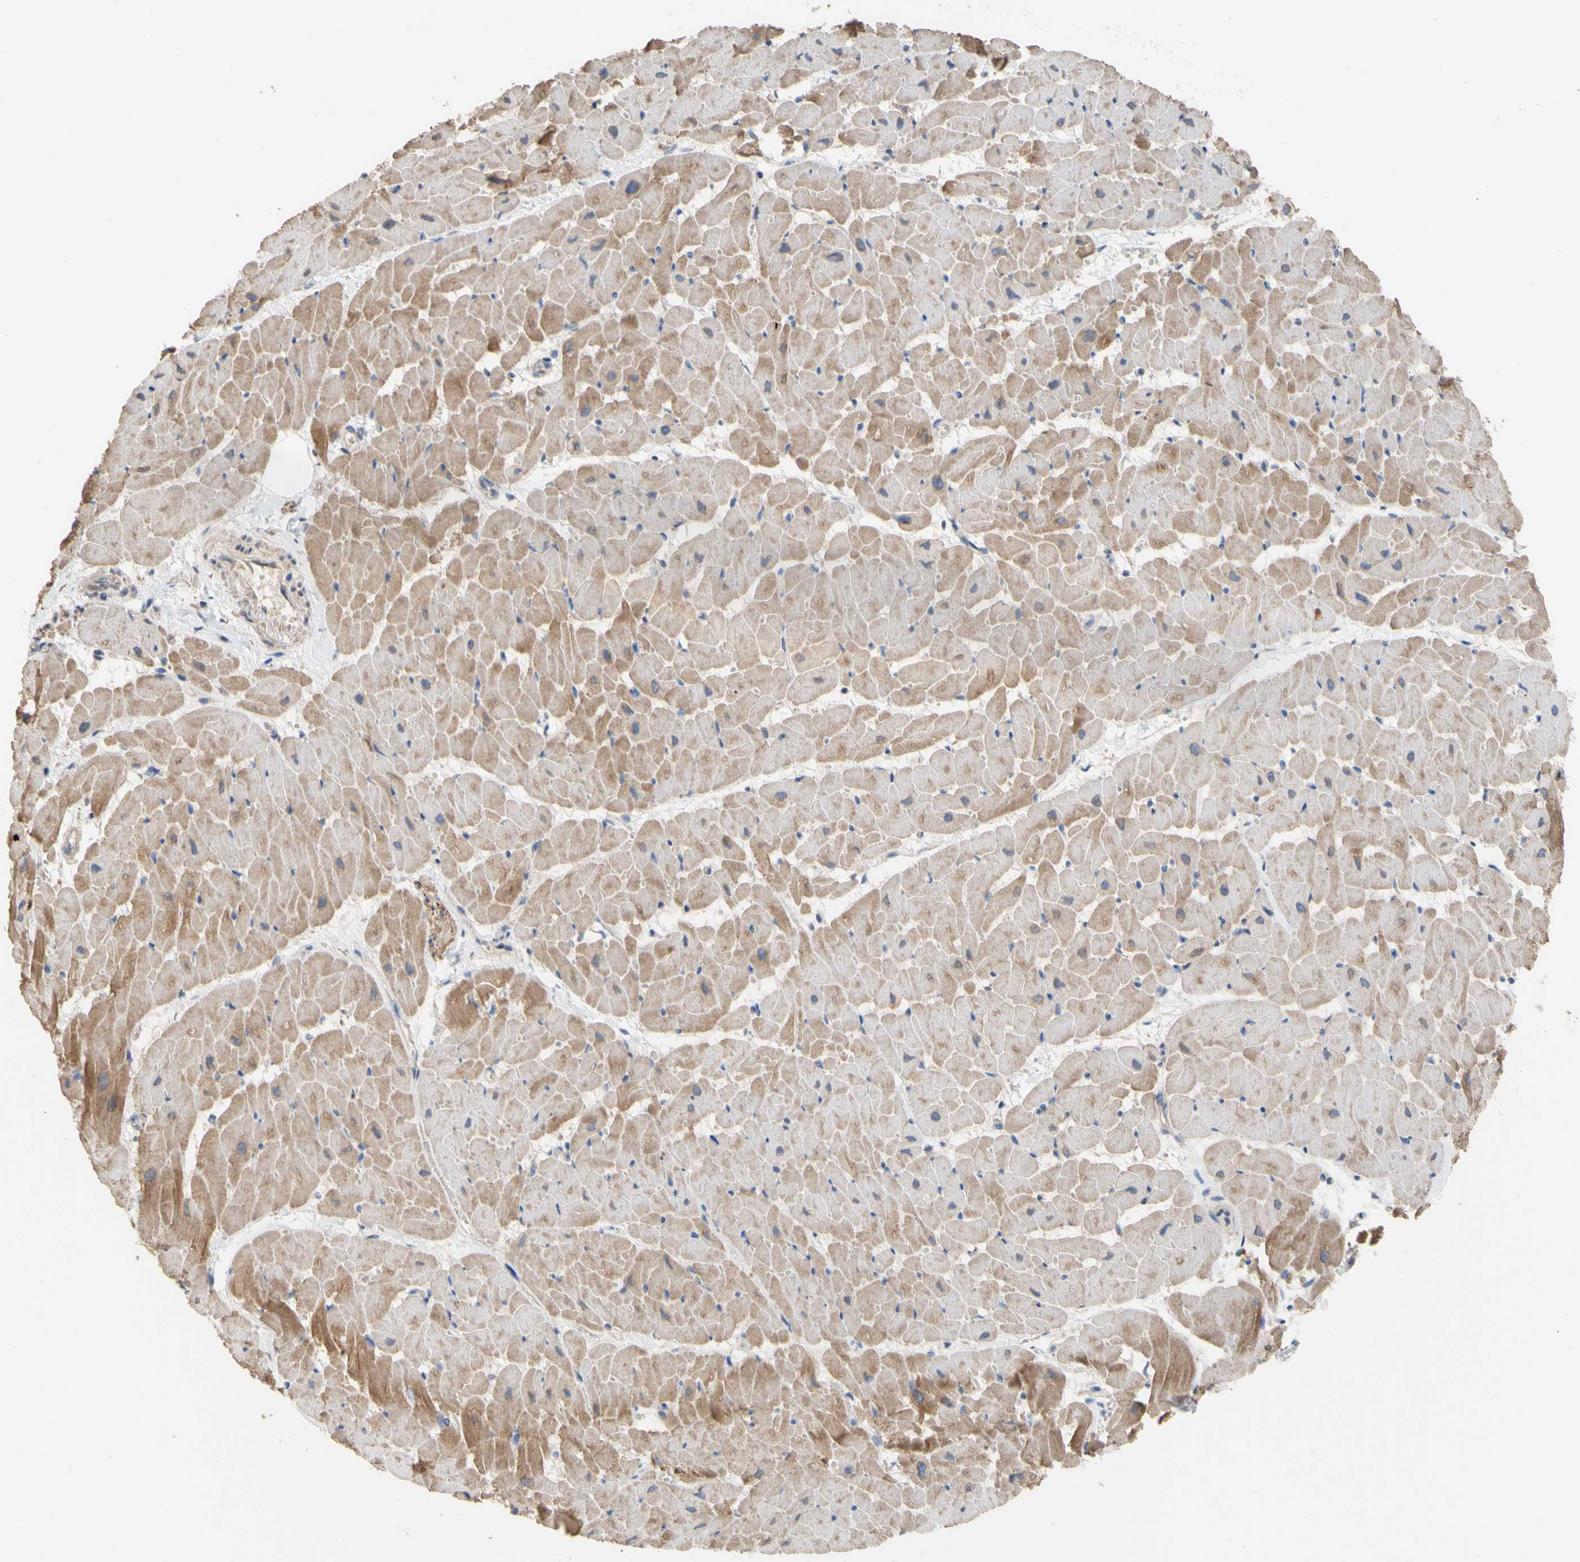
{"staining": {"intensity": "moderate", "quantity": "25%-75%", "location": "cytoplasmic/membranous"}, "tissue": "heart muscle", "cell_type": "Cardiomyocytes", "image_type": "normal", "snomed": [{"axis": "morphology", "description": "Normal tissue, NOS"}, {"axis": "topography", "description": "Heart"}], "caption": "Immunohistochemical staining of benign human heart muscle shows 25%-75% levels of moderate cytoplasmic/membranous protein staining in about 25%-75% of cardiomyocytes. (Stains: DAB in brown, nuclei in blue, Microscopy: brightfield microscopy at high magnification).", "gene": "NECTIN3", "patient": {"sex": "female", "age": 19}}